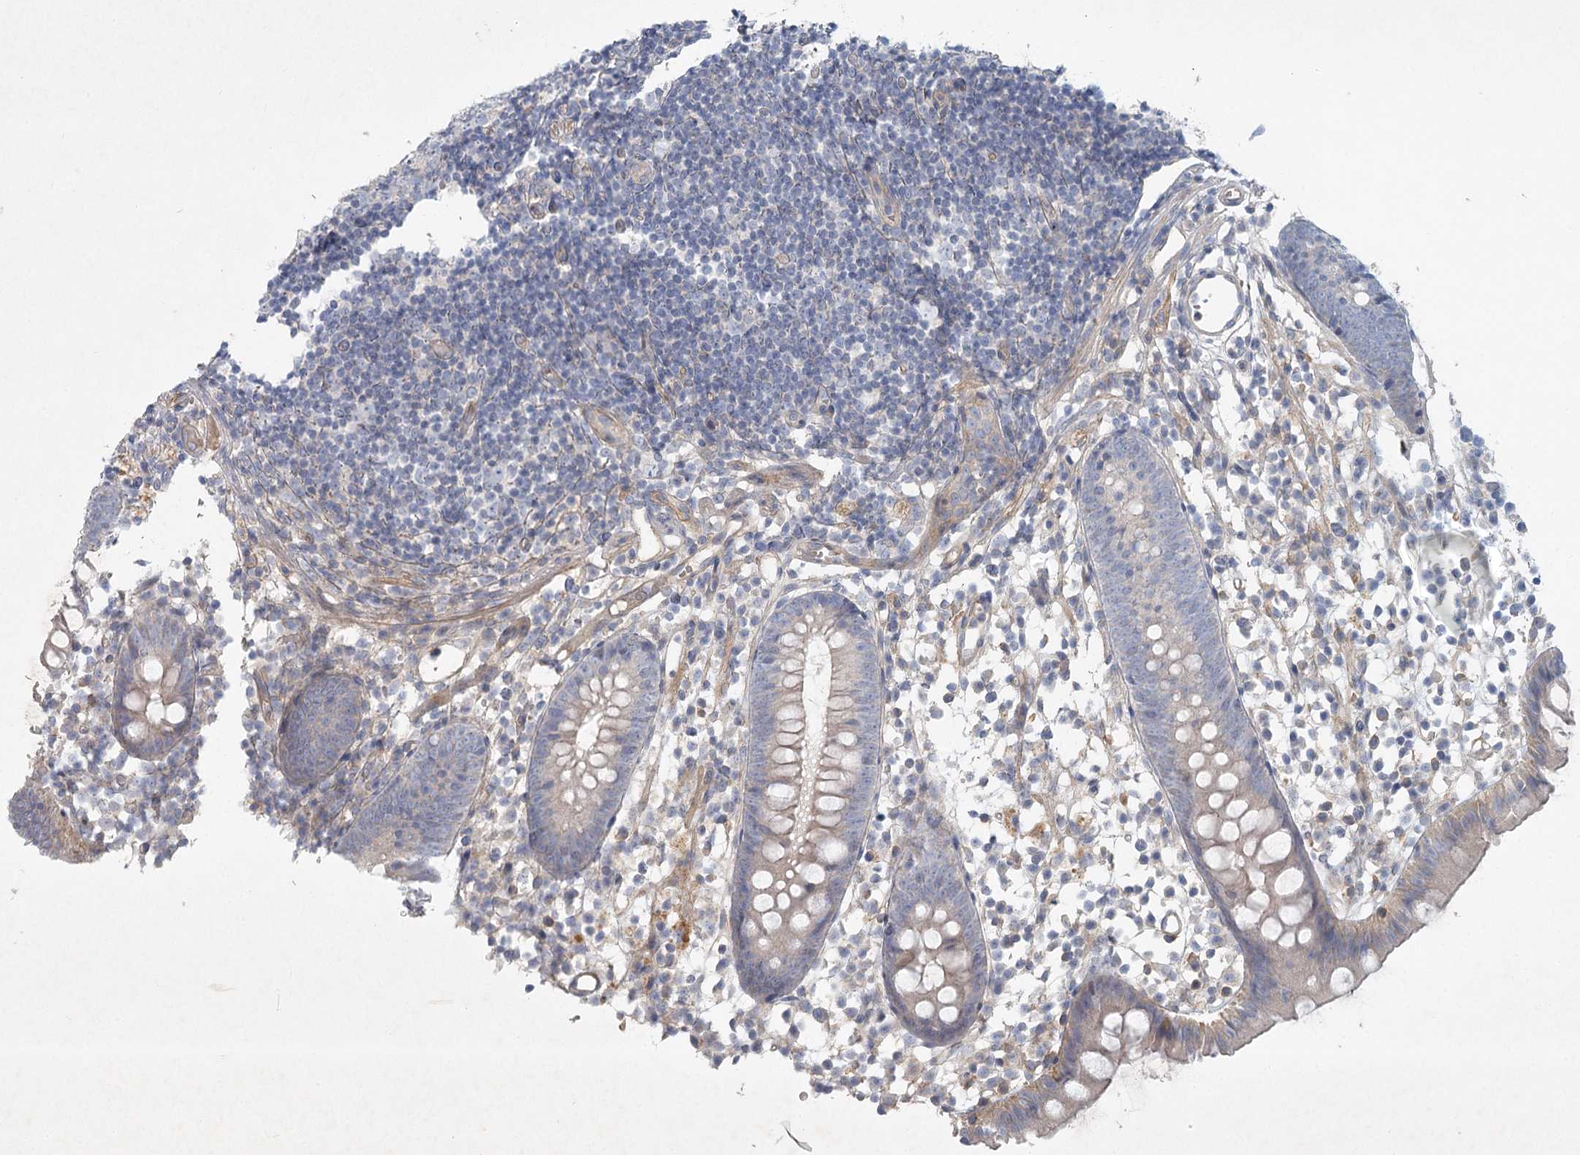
{"staining": {"intensity": "weak", "quantity": "25%-75%", "location": "cytoplasmic/membranous"}, "tissue": "appendix", "cell_type": "Glandular cells", "image_type": "normal", "snomed": [{"axis": "morphology", "description": "Normal tissue, NOS"}, {"axis": "topography", "description": "Appendix"}], "caption": "IHC of normal appendix displays low levels of weak cytoplasmic/membranous staining in about 25%-75% of glandular cells.", "gene": "DNMBP", "patient": {"sex": "female", "age": 20}}